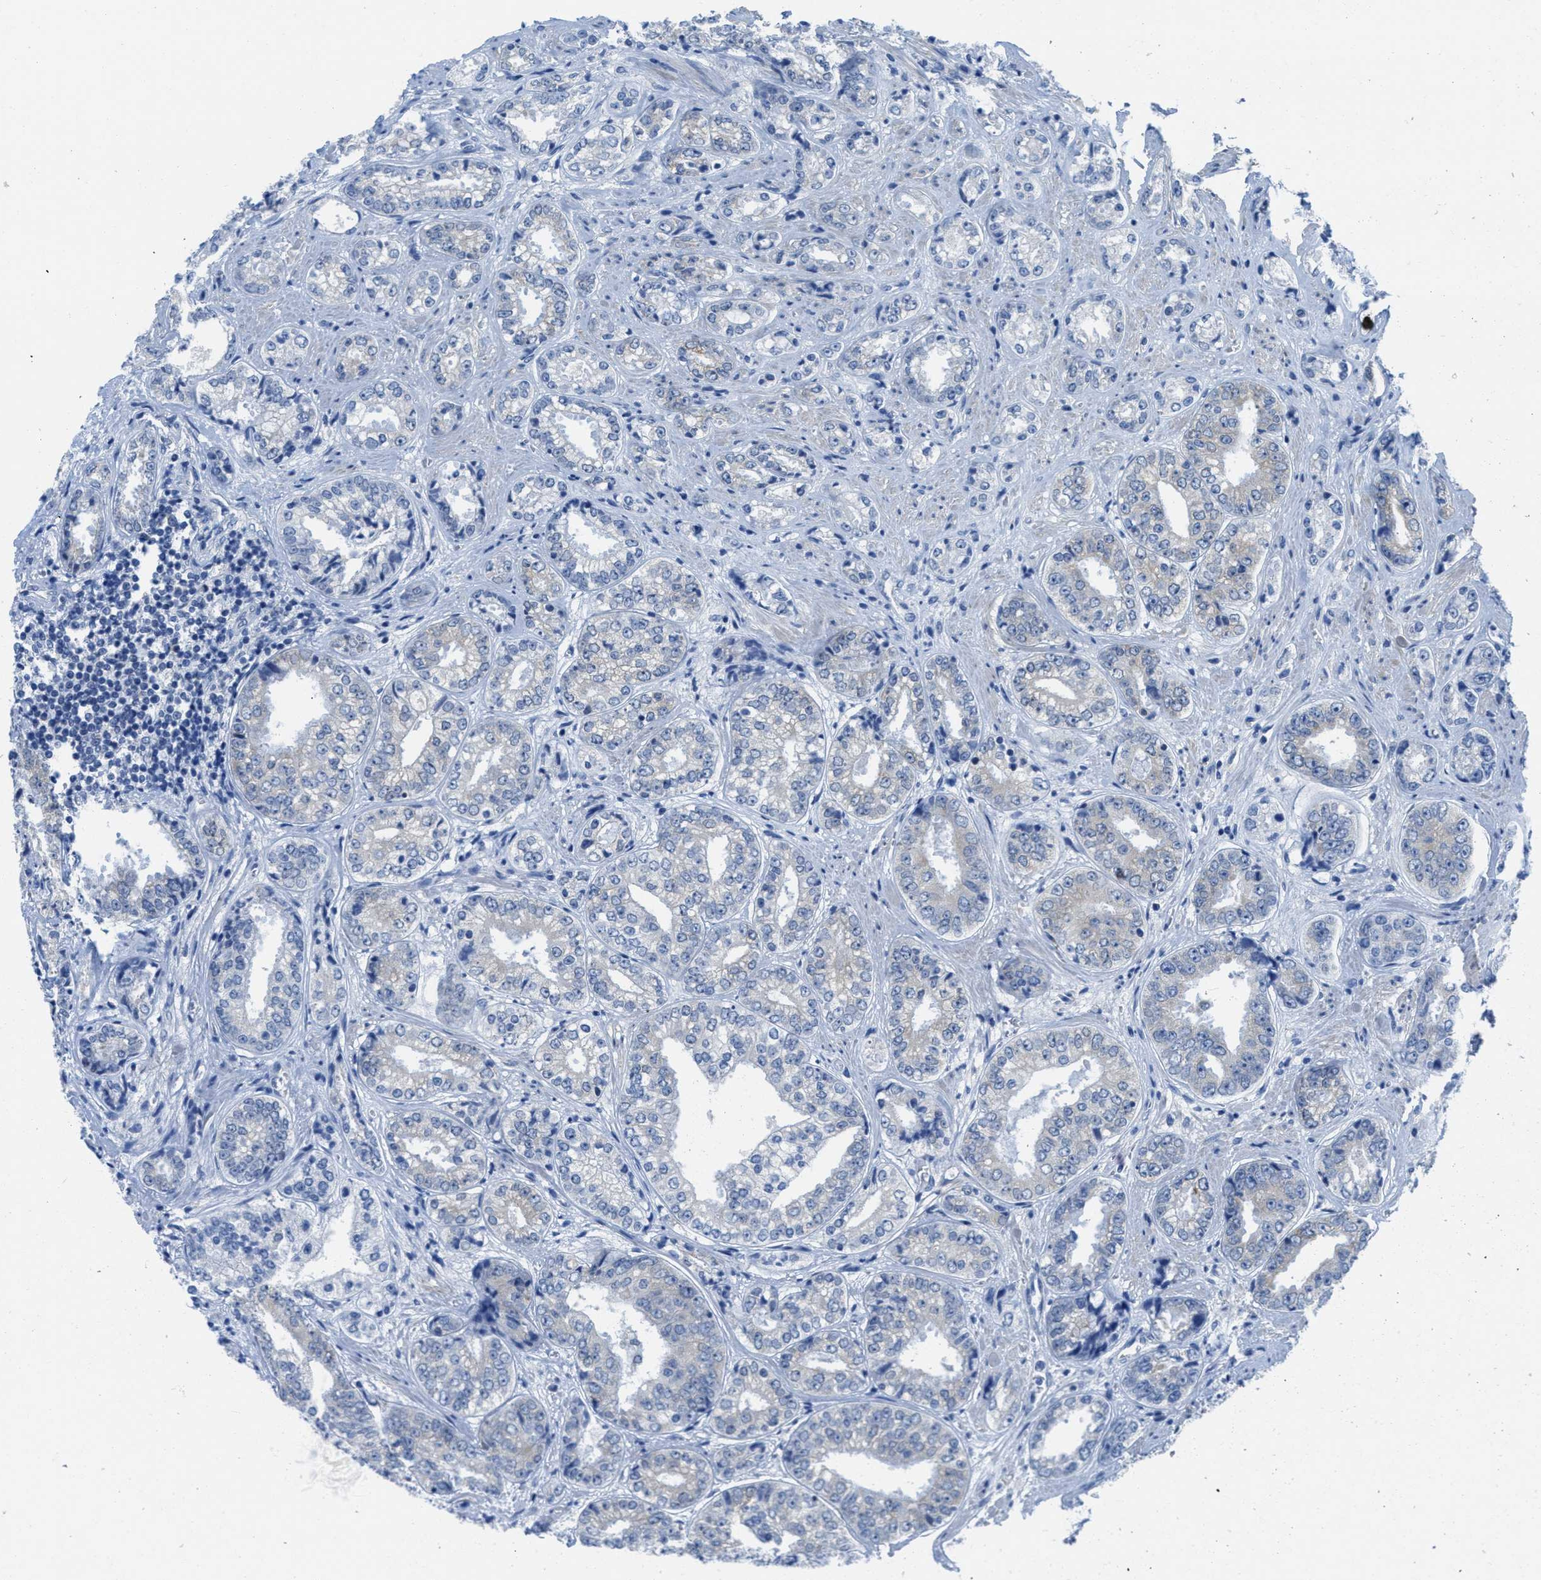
{"staining": {"intensity": "negative", "quantity": "none", "location": "none"}, "tissue": "prostate cancer", "cell_type": "Tumor cells", "image_type": "cancer", "snomed": [{"axis": "morphology", "description": "Adenocarcinoma, High grade"}, {"axis": "topography", "description": "Prostate"}], "caption": "This is an immunohistochemistry (IHC) image of human prostate cancer. There is no staining in tumor cells.", "gene": "PTDSS1", "patient": {"sex": "male", "age": 61}}